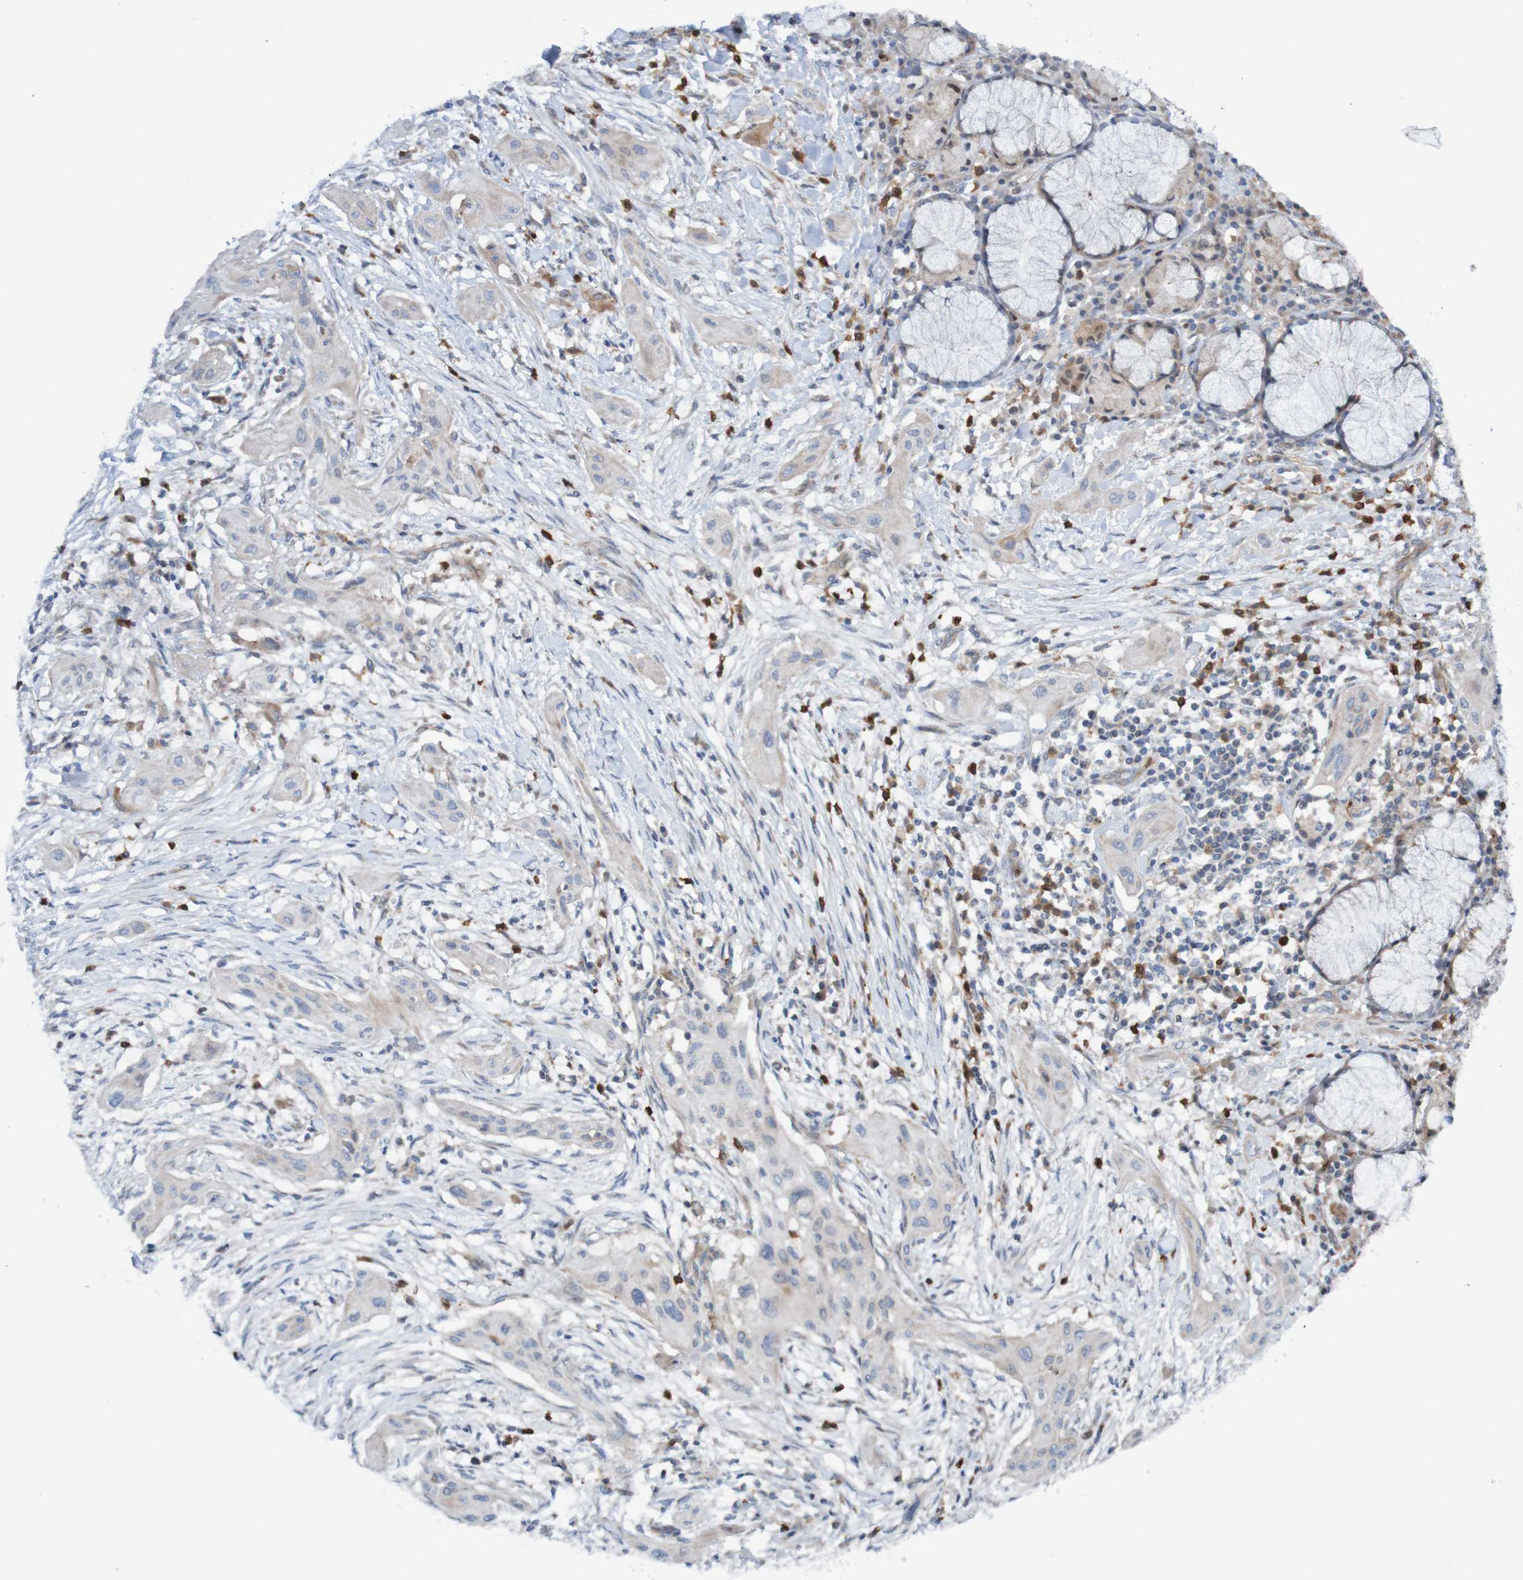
{"staining": {"intensity": "weak", "quantity": "25%-75%", "location": "cytoplasmic/membranous"}, "tissue": "lung cancer", "cell_type": "Tumor cells", "image_type": "cancer", "snomed": [{"axis": "morphology", "description": "Squamous cell carcinoma, NOS"}, {"axis": "topography", "description": "Lung"}], "caption": "A high-resolution image shows IHC staining of squamous cell carcinoma (lung), which reveals weak cytoplasmic/membranous staining in approximately 25%-75% of tumor cells.", "gene": "ANGPT4", "patient": {"sex": "female", "age": 47}}